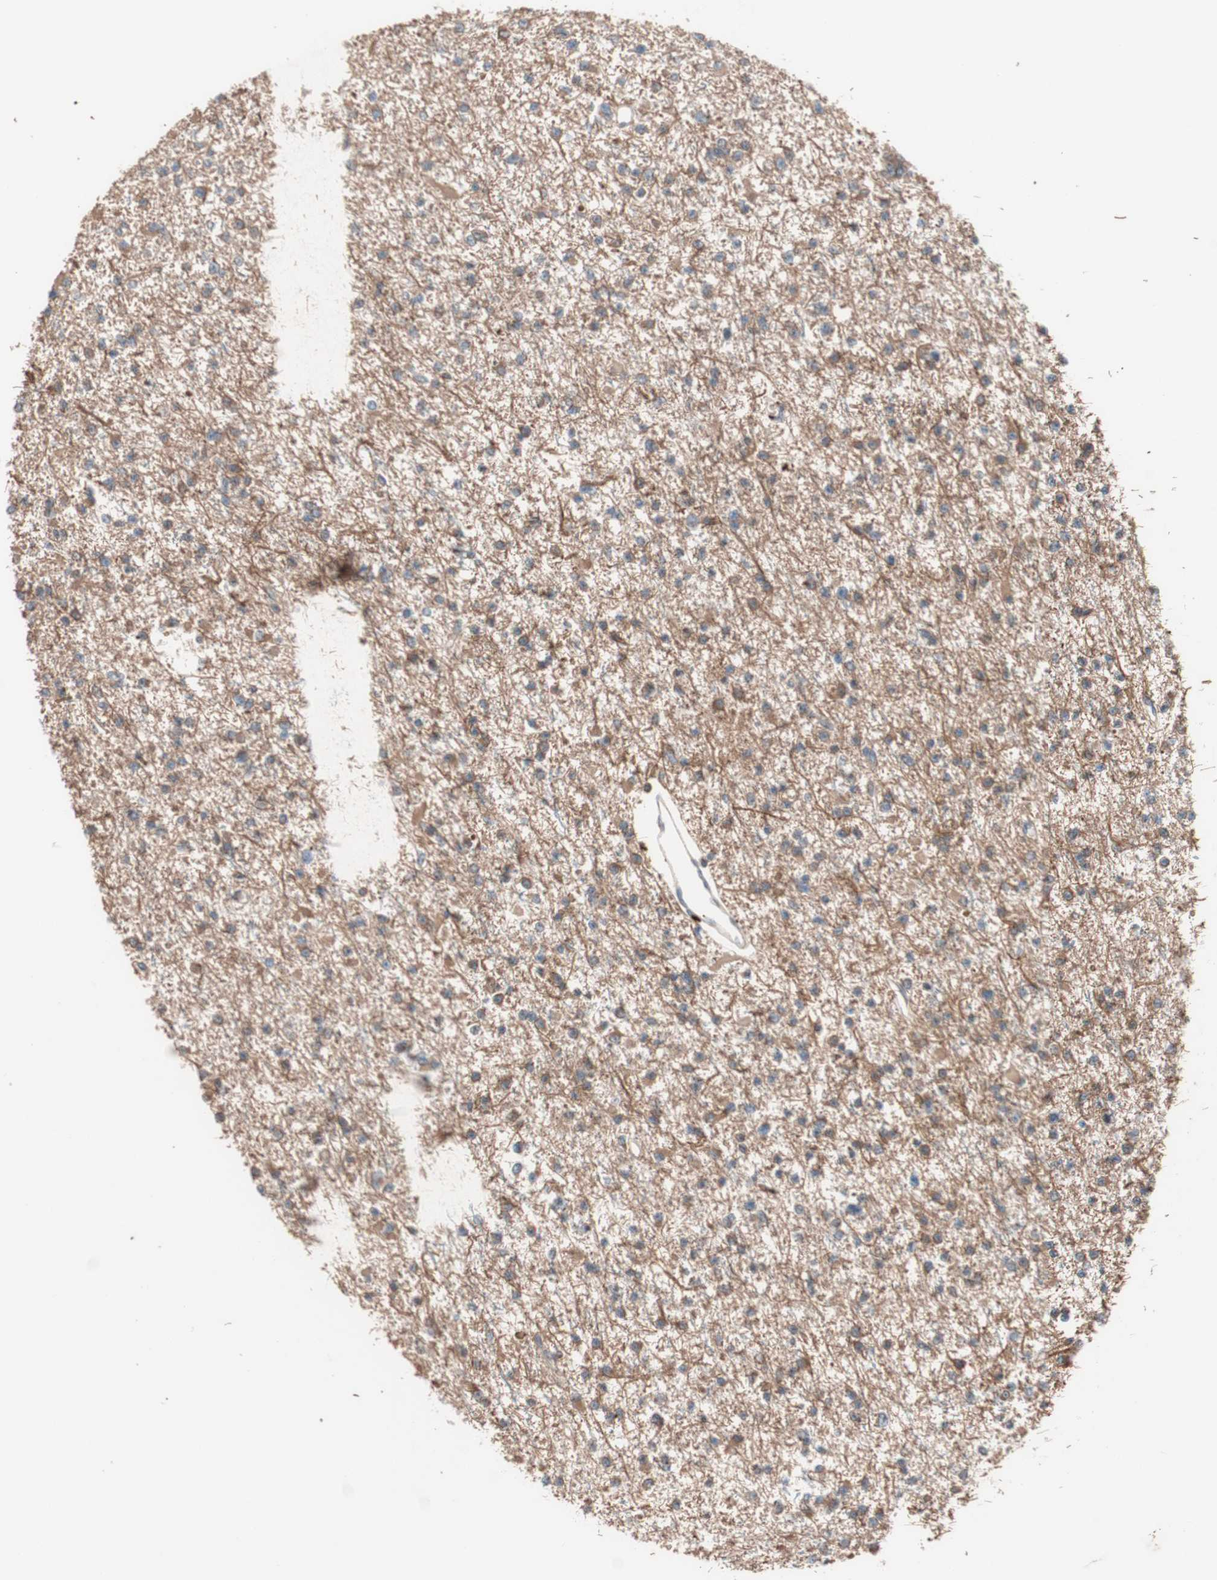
{"staining": {"intensity": "moderate", "quantity": ">75%", "location": "cytoplasmic/membranous"}, "tissue": "glioma", "cell_type": "Tumor cells", "image_type": "cancer", "snomed": [{"axis": "morphology", "description": "Glioma, malignant, Low grade"}, {"axis": "topography", "description": "Brain"}], "caption": "Immunohistochemistry image of neoplastic tissue: malignant low-grade glioma stained using immunohistochemistry (IHC) displays medium levels of moderate protein expression localized specifically in the cytoplasmic/membranous of tumor cells, appearing as a cytoplasmic/membranous brown color.", "gene": "GLYCTK", "patient": {"sex": "female", "age": 22}}